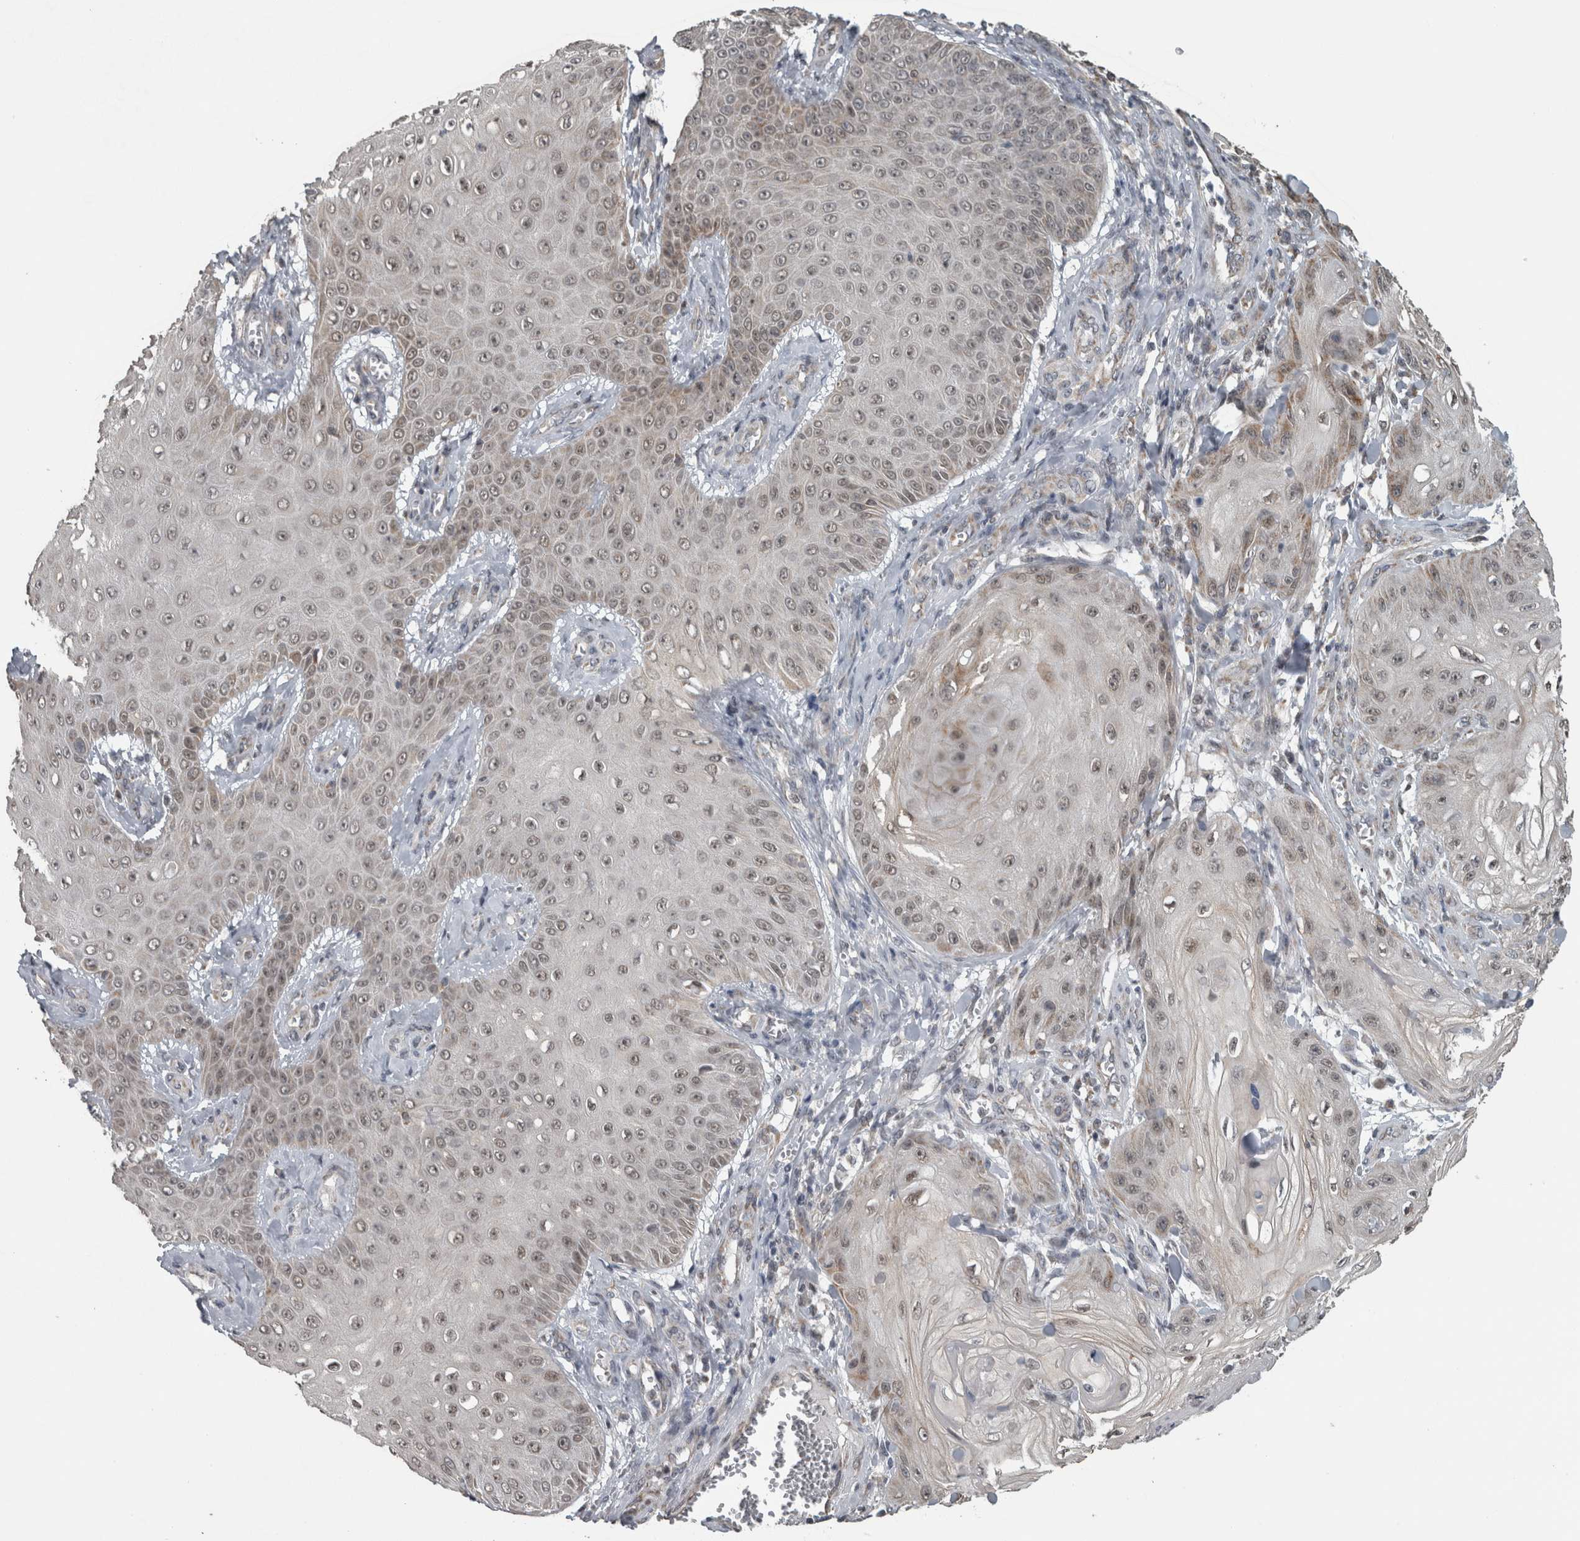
{"staining": {"intensity": "weak", "quantity": "<25%", "location": "nuclear"}, "tissue": "skin cancer", "cell_type": "Tumor cells", "image_type": "cancer", "snomed": [{"axis": "morphology", "description": "Squamous cell carcinoma, NOS"}, {"axis": "topography", "description": "Skin"}], "caption": "Protein analysis of squamous cell carcinoma (skin) demonstrates no significant positivity in tumor cells. (DAB immunohistochemistry, high magnification).", "gene": "OR2K2", "patient": {"sex": "male", "age": 74}}